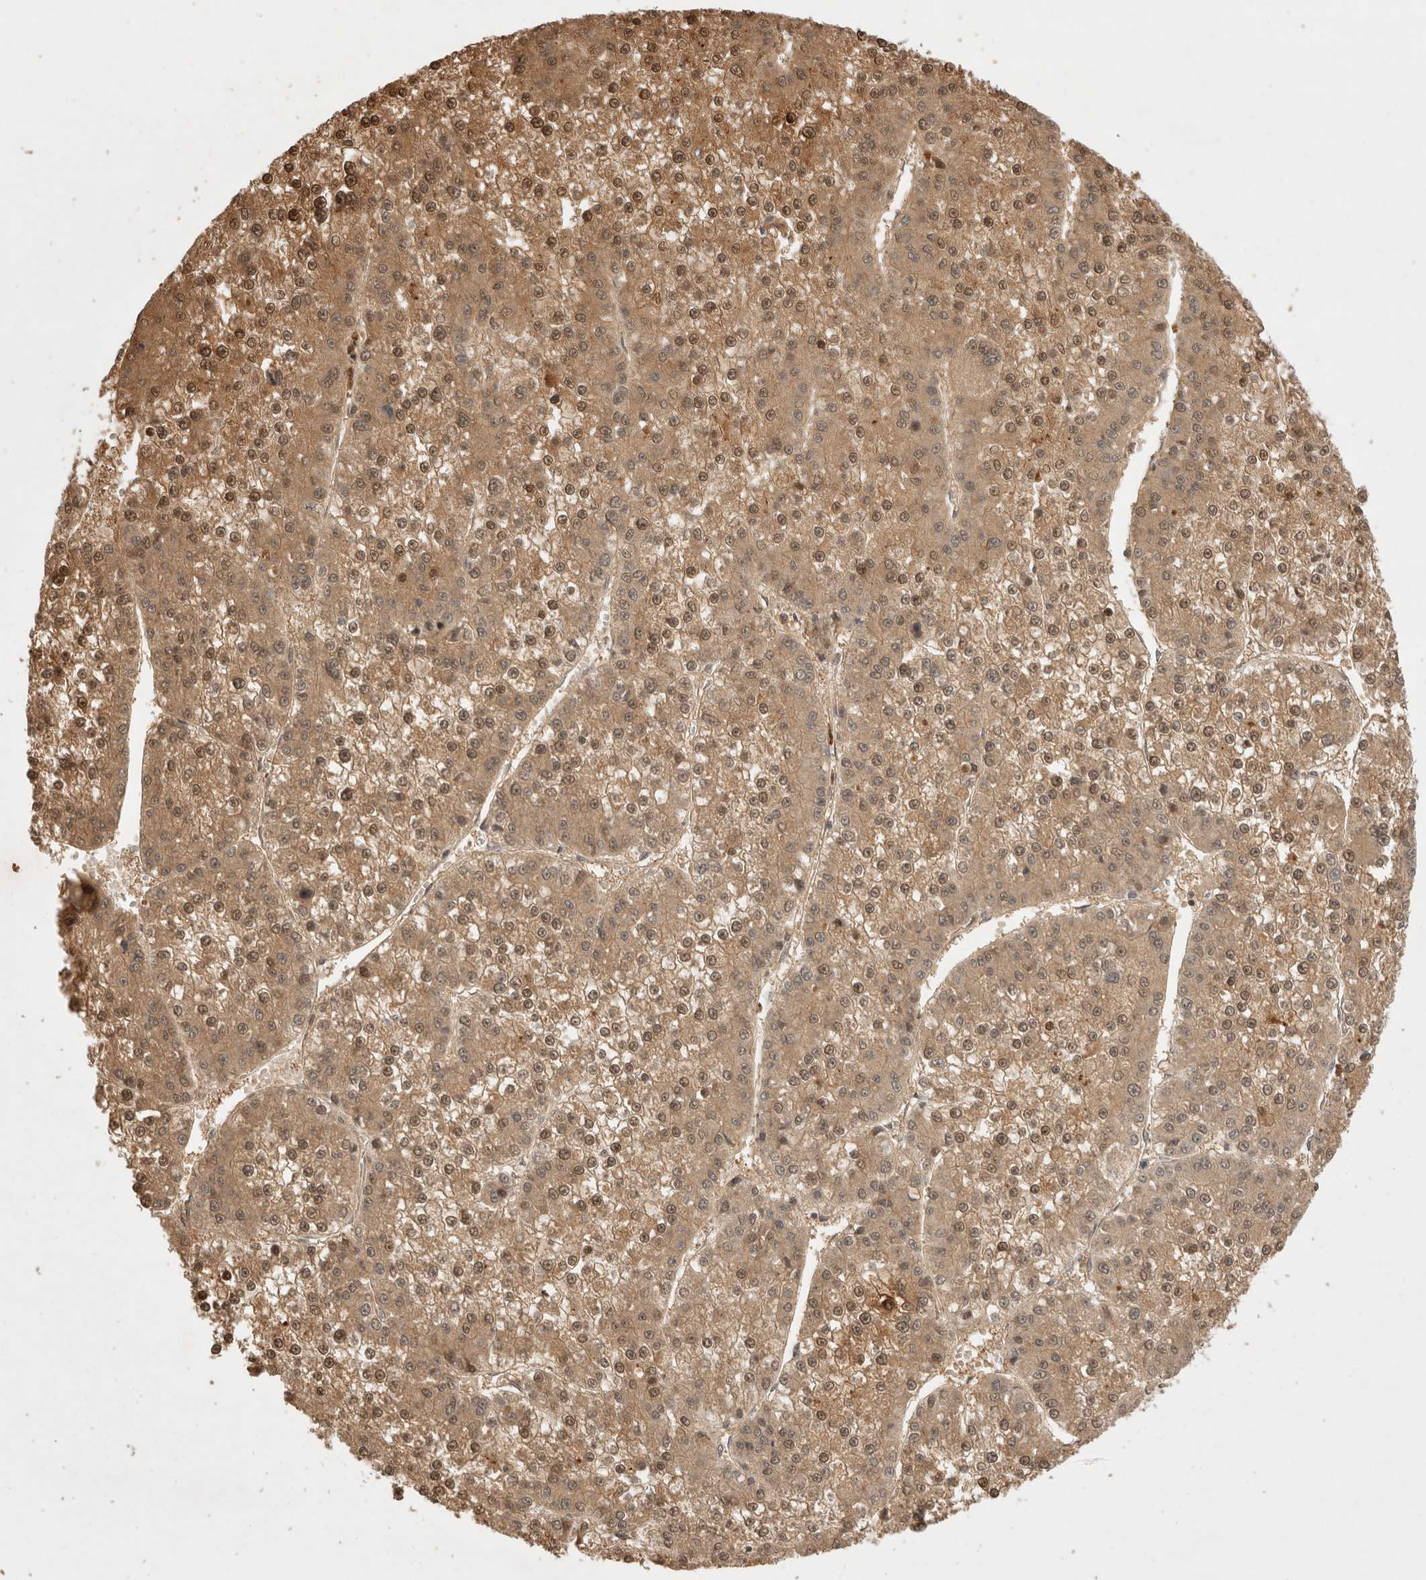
{"staining": {"intensity": "moderate", "quantity": ">75%", "location": "cytoplasmic/membranous,nuclear"}, "tissue": "liver cancer", "cell_type": "Tumor cells", "image_type": "cancer", "snomed": [{"axis": "morphology", "description": "Carcinoma, Hepatocellular, NOS"}, {"axis": "topography", "description": "Liver"}], "caption": "Human hepatocellular carcinoma (liver) stained with a brown dye reveals moderate cytoplasmic/membranous and nuclear positive positivity in about >75% of tumor cells.", "gene": "PRMT3", "patient": {"sex": "female", "age": 73}}